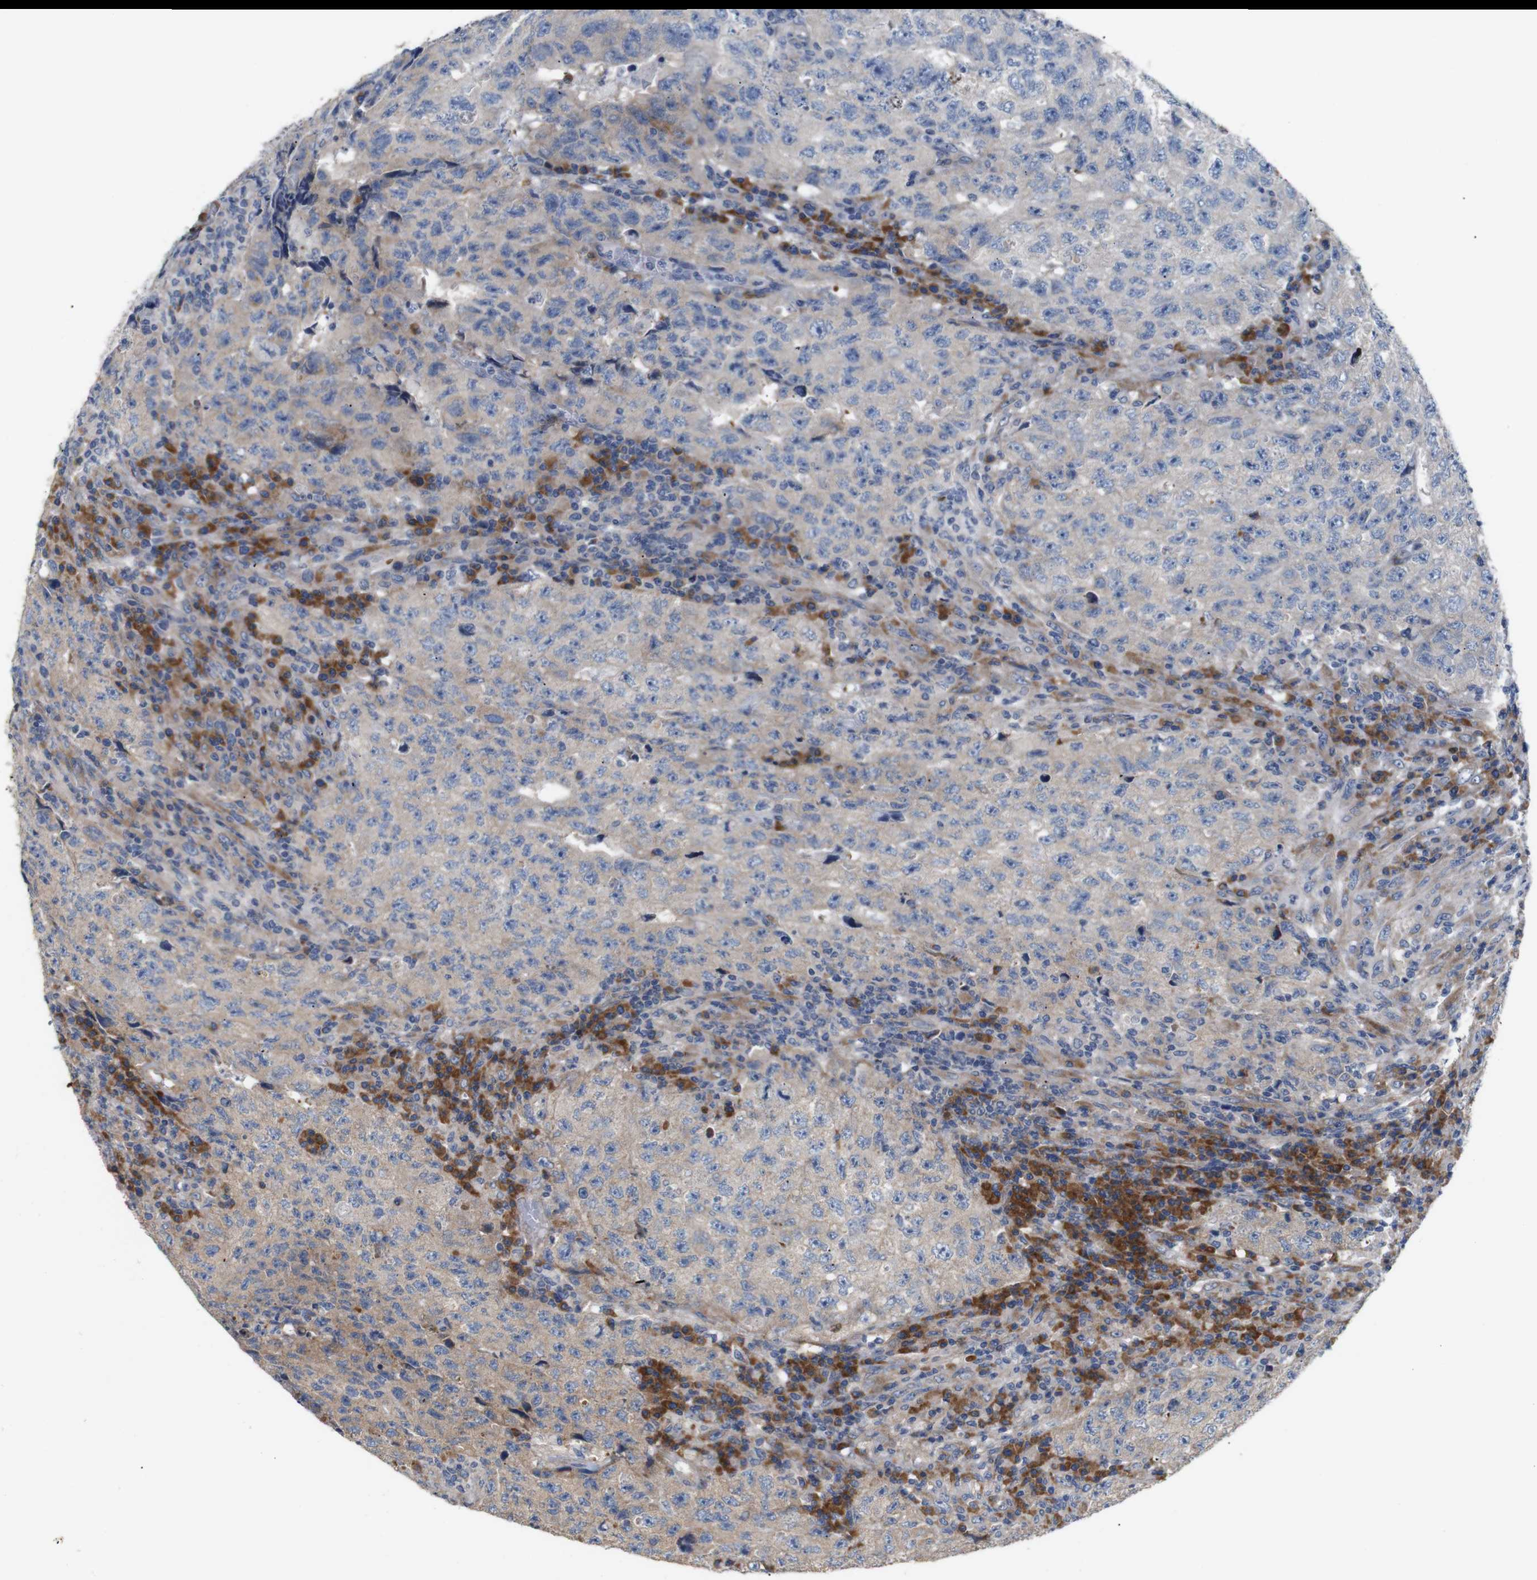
{"staining": {"intensity": "weak", "quantity": "25%-75%", "location": "cytoplasmic/membranous"}, "tissue": "testis cancer", "cell_type": "Tumor cells", "image_type": "cancer", "snomed": [{"axis": "morphology", "description": "Necrosis, NOS"}, {"axis": "morphology", "description": "Carcinoma, Embryonal, NOS"}, {"axis": "topography", "description": "Testis"}], "caption": "The immunohistochemical stain labels weak cytoplasmic/membranous staining in tumor cells of testis cancer tissue. (DAB (3,3'-diaminobenzidine) = brown stain, brightfield microscopy at high magnification).", "gene": "TRIM5", "patient": {"sex": "male", "age": 19}}